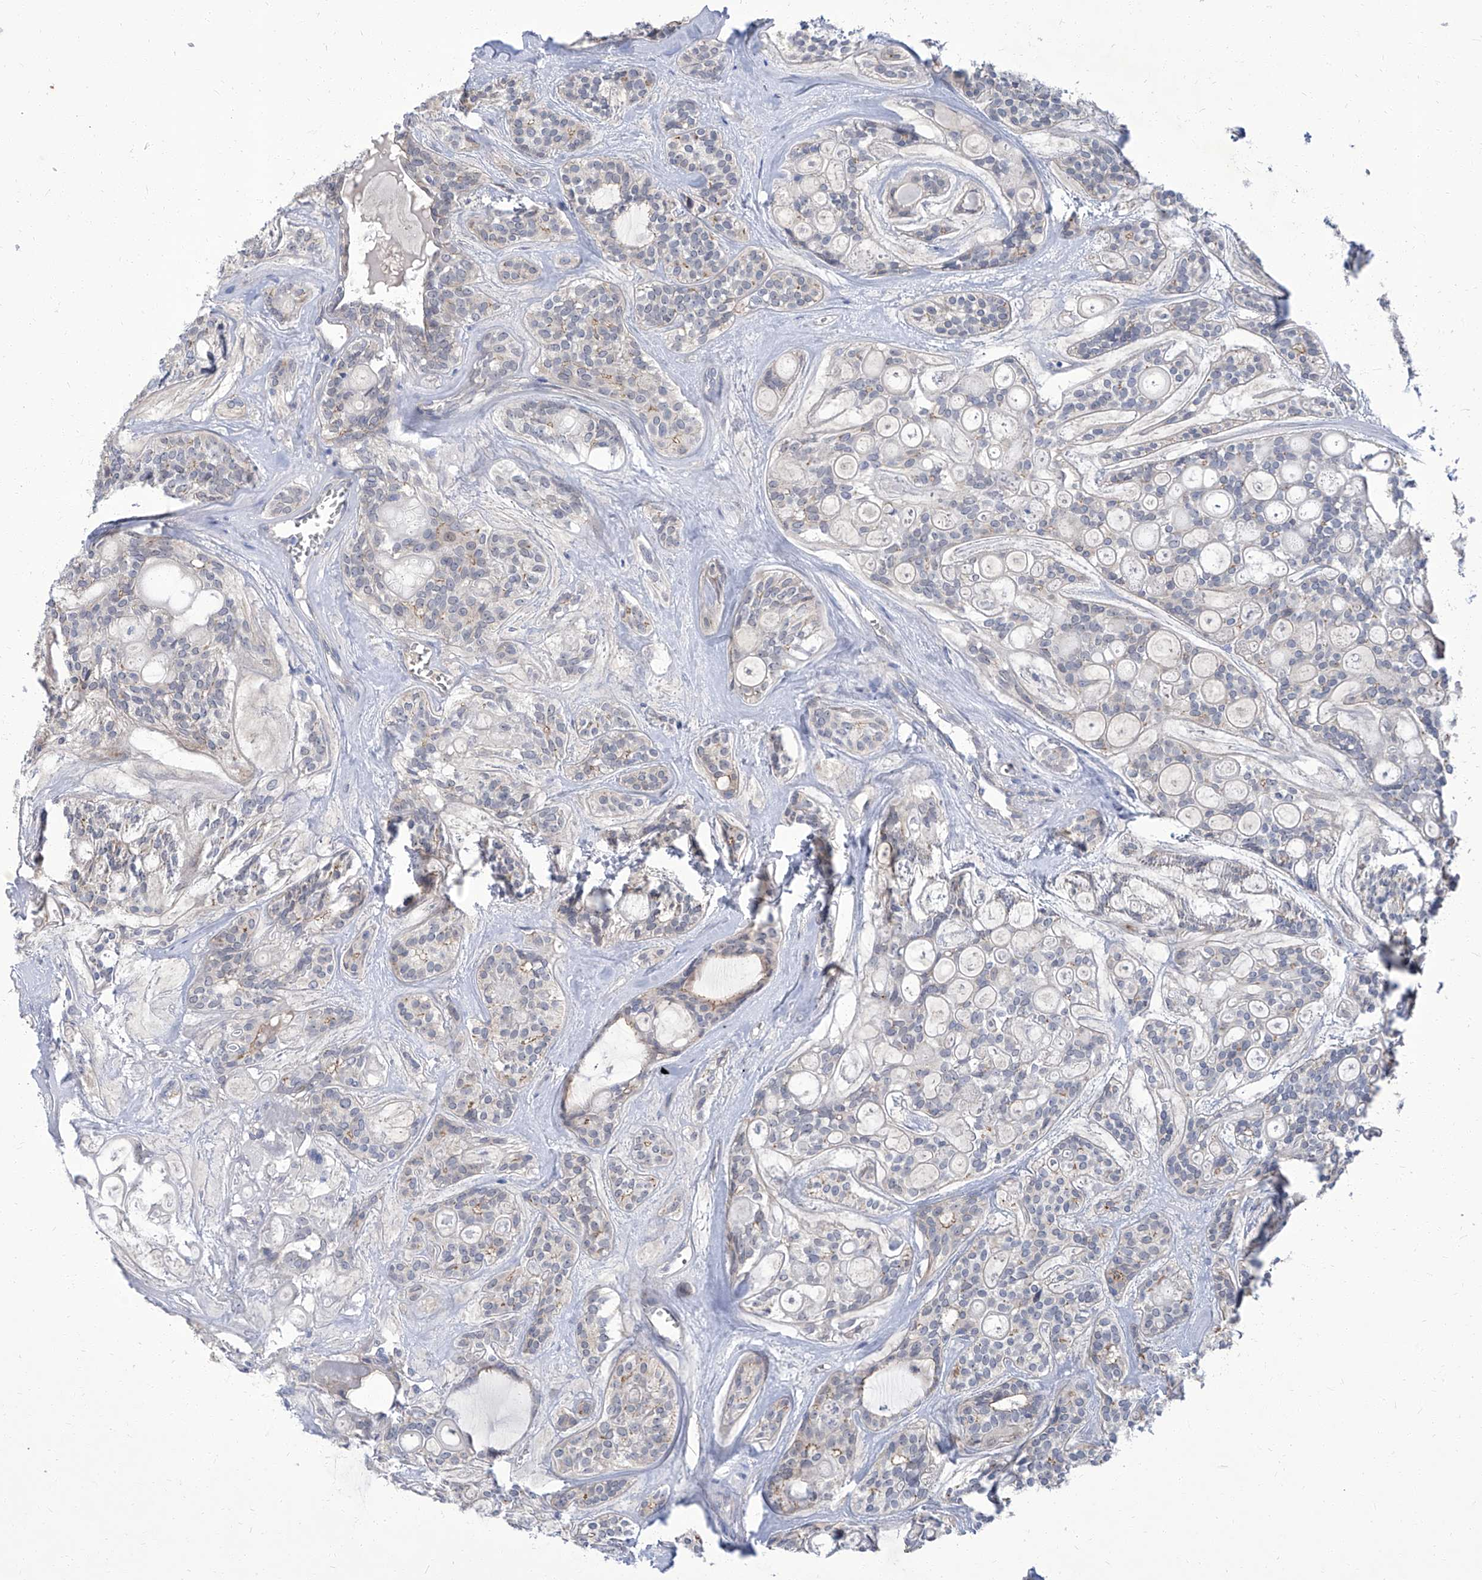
{"staining": {"intensity": "negative", "quantity": "none", "location": "none"}, "tissue": "head and neck cancer", "cell_type": "Tumor cells", "image_type": "cancer", "snomed": [{"axis": "morphology", "description": "Adenocarcinoma, NOS"}, {"axis": "topography", "description": "Head-Neck"}], "caption": "Tumor cells show no significant protein expression in head and neck adenocarcinoma.", "gene": "PARD3", "patient": {"sex": "male", "age": 66}}